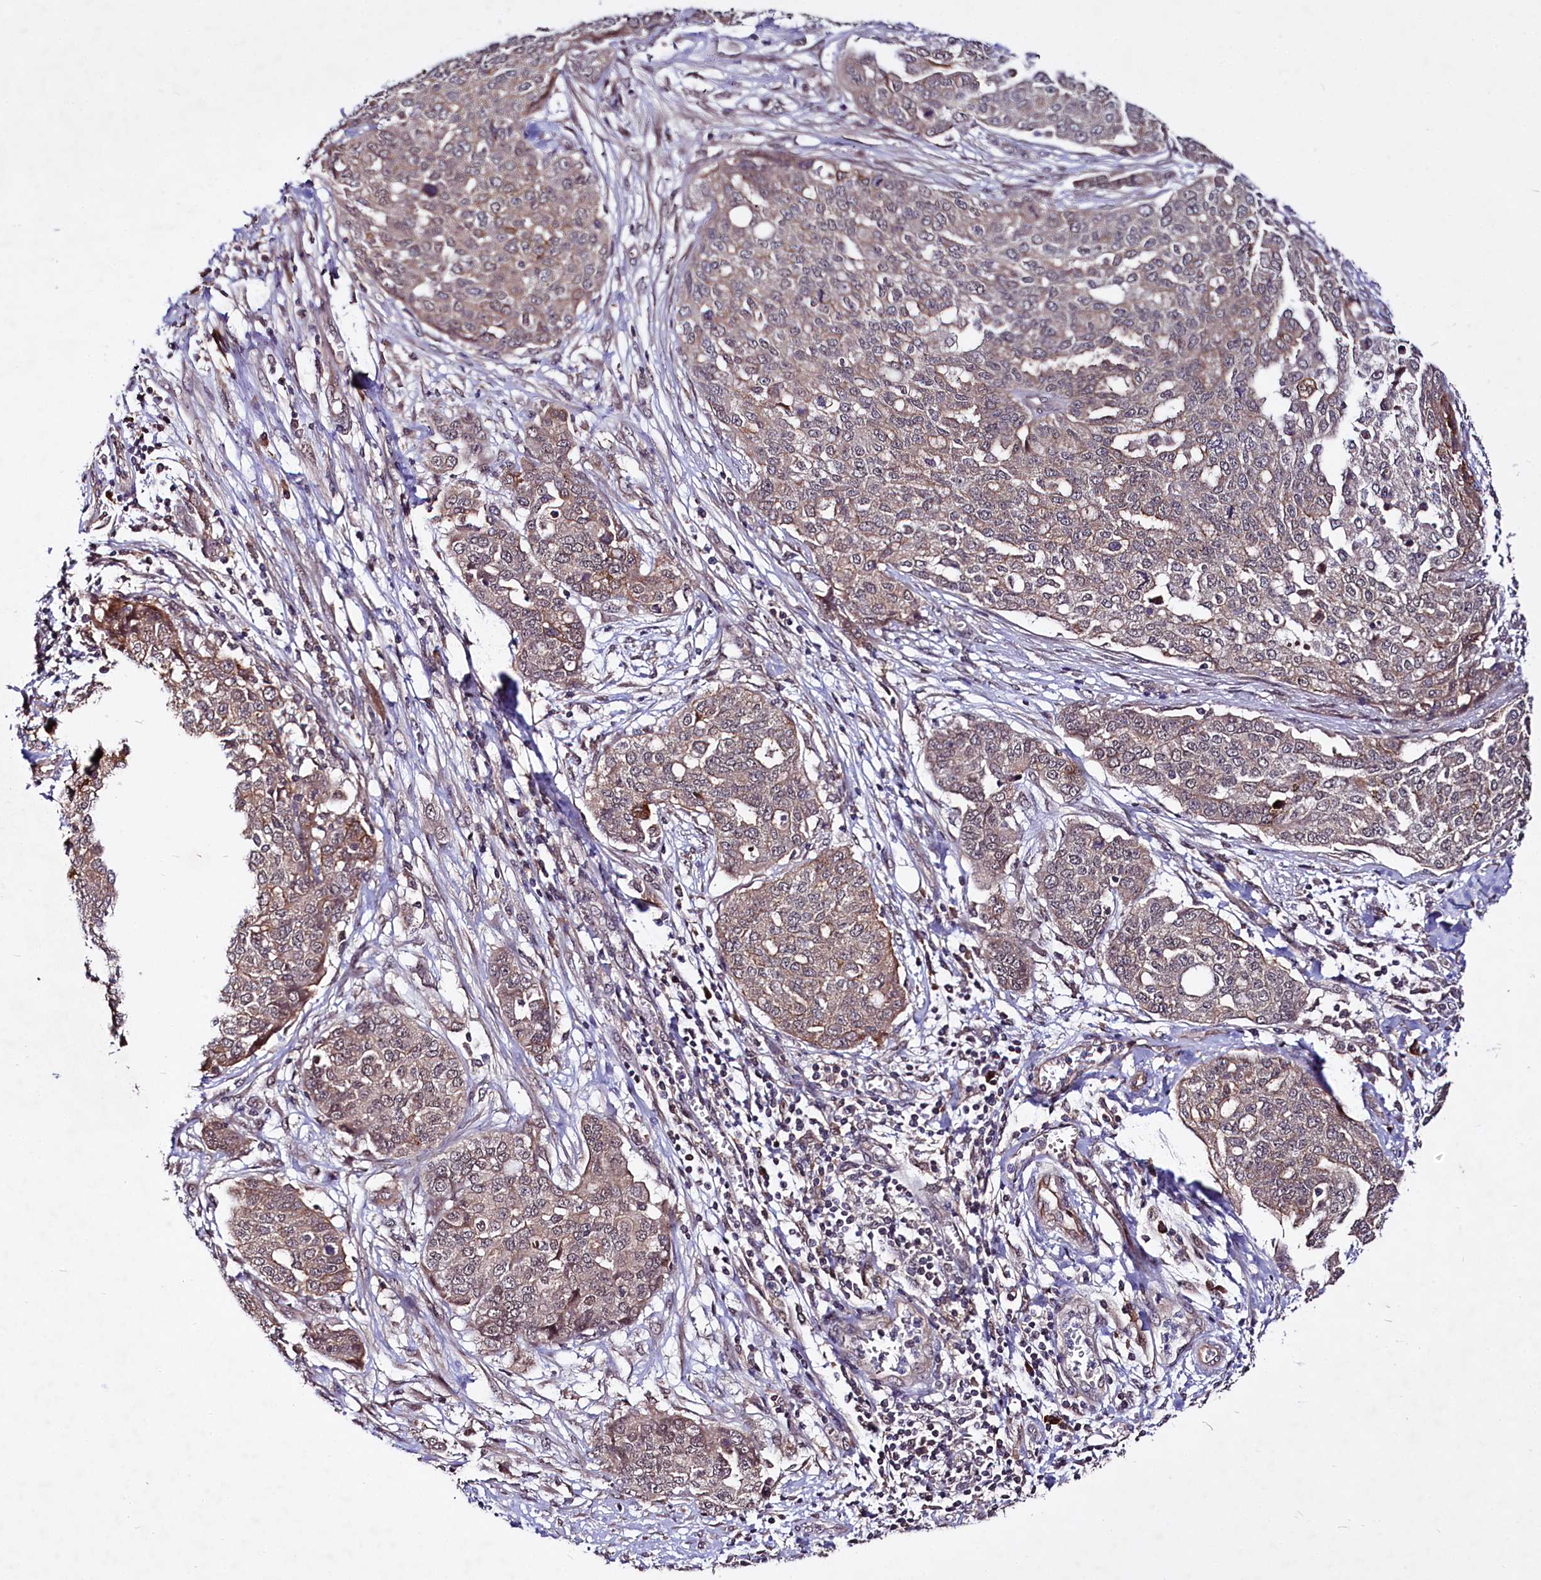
{"staining": {"intensity": "weak", "quantity": "25%-75%", "location": "cytoplasmic/membranous,nuclear"}, "tissue": "ovarian cancer", "cell_type": "Tumor cells", "image_type": "cancer", "snomed": [{"axis": "morphology", "description": "Cystadenocarcinoma, serous, NOS"}, {"axis": "topography", "description": "Soft tissue"}, {"axis": "topography", "description": "Ovary"}], "caption": "DAB immunohistochemical staining of human ovarian serous cystadenocarcinoma demonstrates weak cytoplasmic/membranous and nuclear protein staining in approximately 25%-75% of tumor cells.", "gene": "UBE3A", "patient": {"sex": "female", "age": 57}}